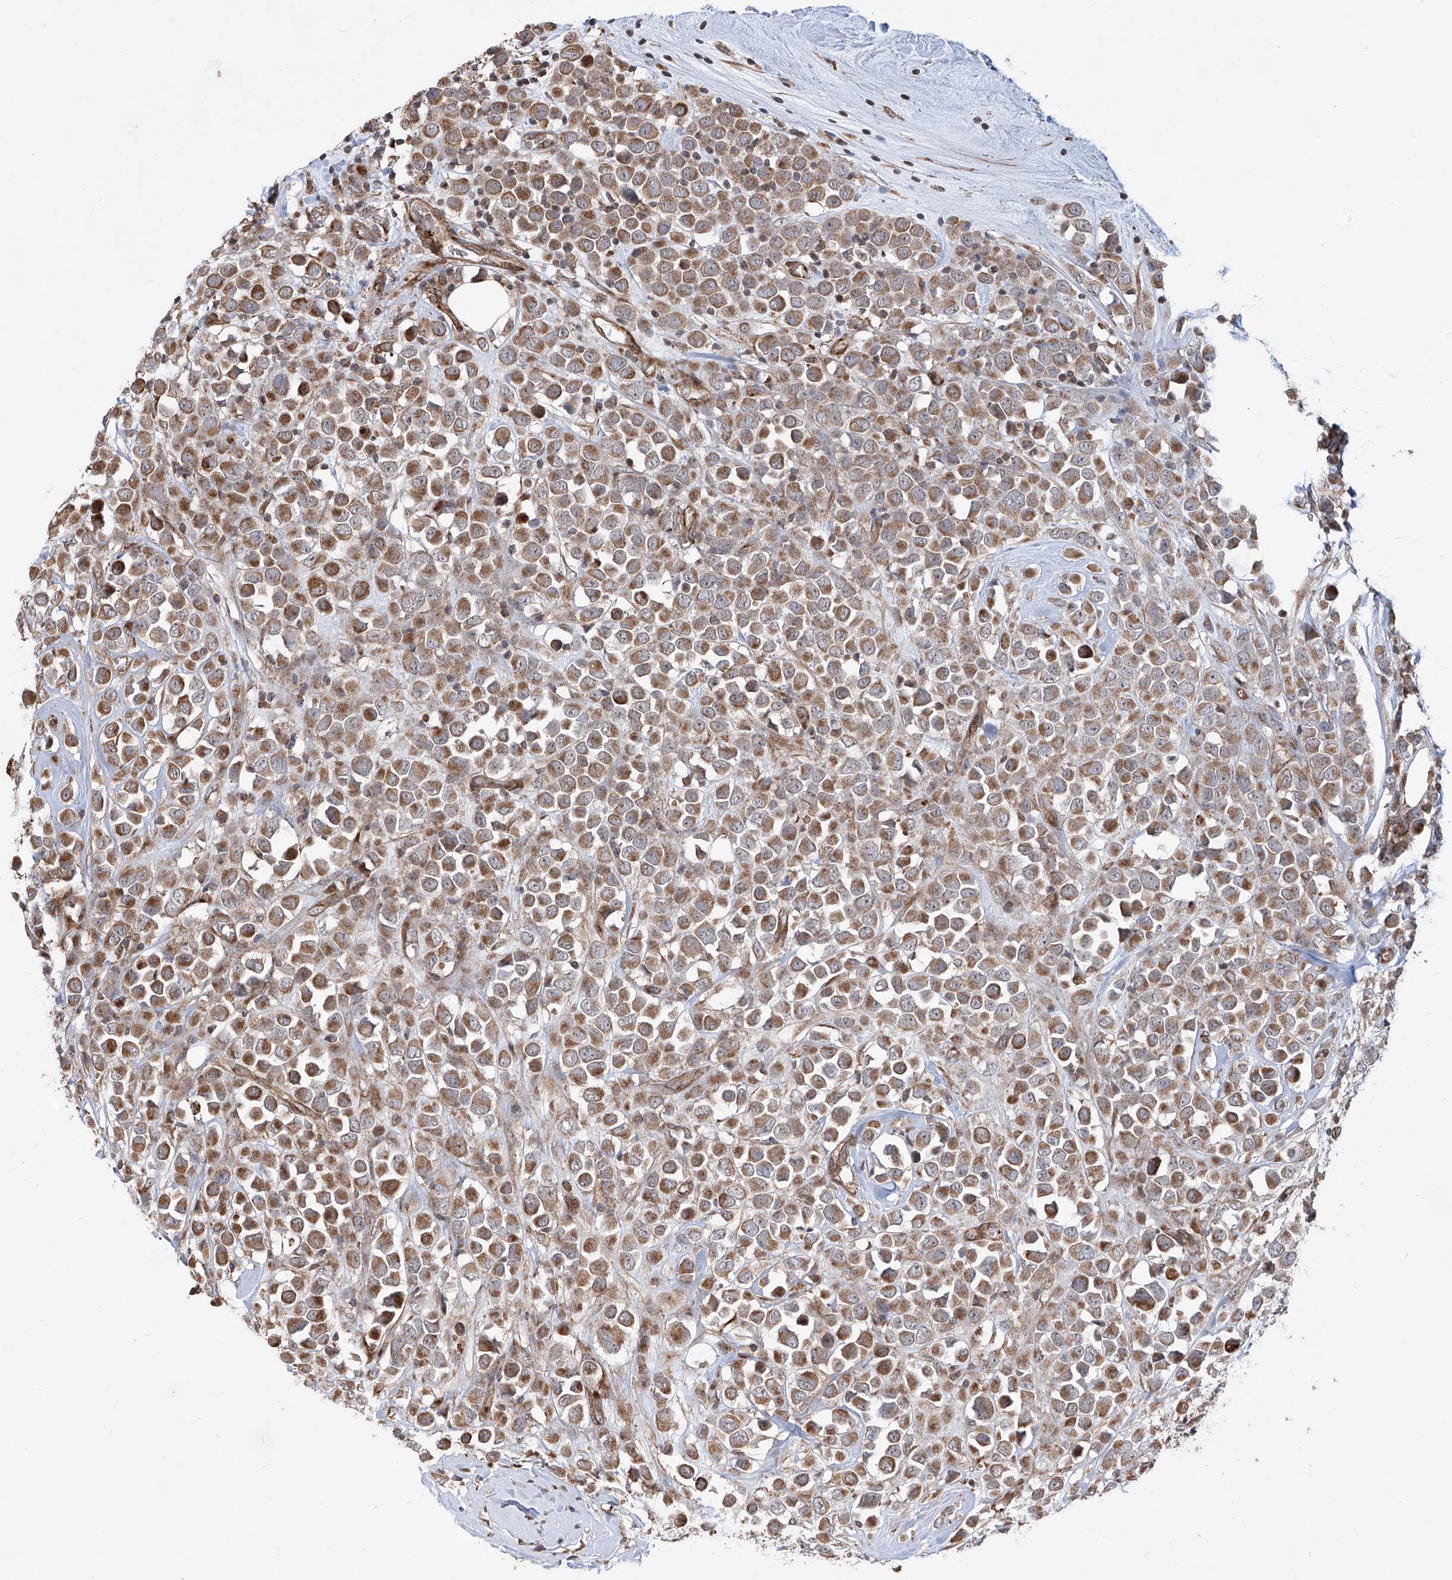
{"staining": {"intensity": "moderate", "quantity": ">75%", "location": "cytoplasmic/membranous"}, "tissue": "breast cancer", "cell_type": "Tumor cells", "image_type": "cancer", "snomed": [{"axis": "morphology", "description": "Duct carcinoma"}, {"axis": "topography", "description": "Breast"}], "caption": "A histopathology image showing moderate cytoplasmic/membranous positivity in approximately >75% of tumor cells in breast cancer, as visualized by brown immunohistochemical staining.", "gene": "APAF1", "patient": {"sex": "female", "age": 61}}